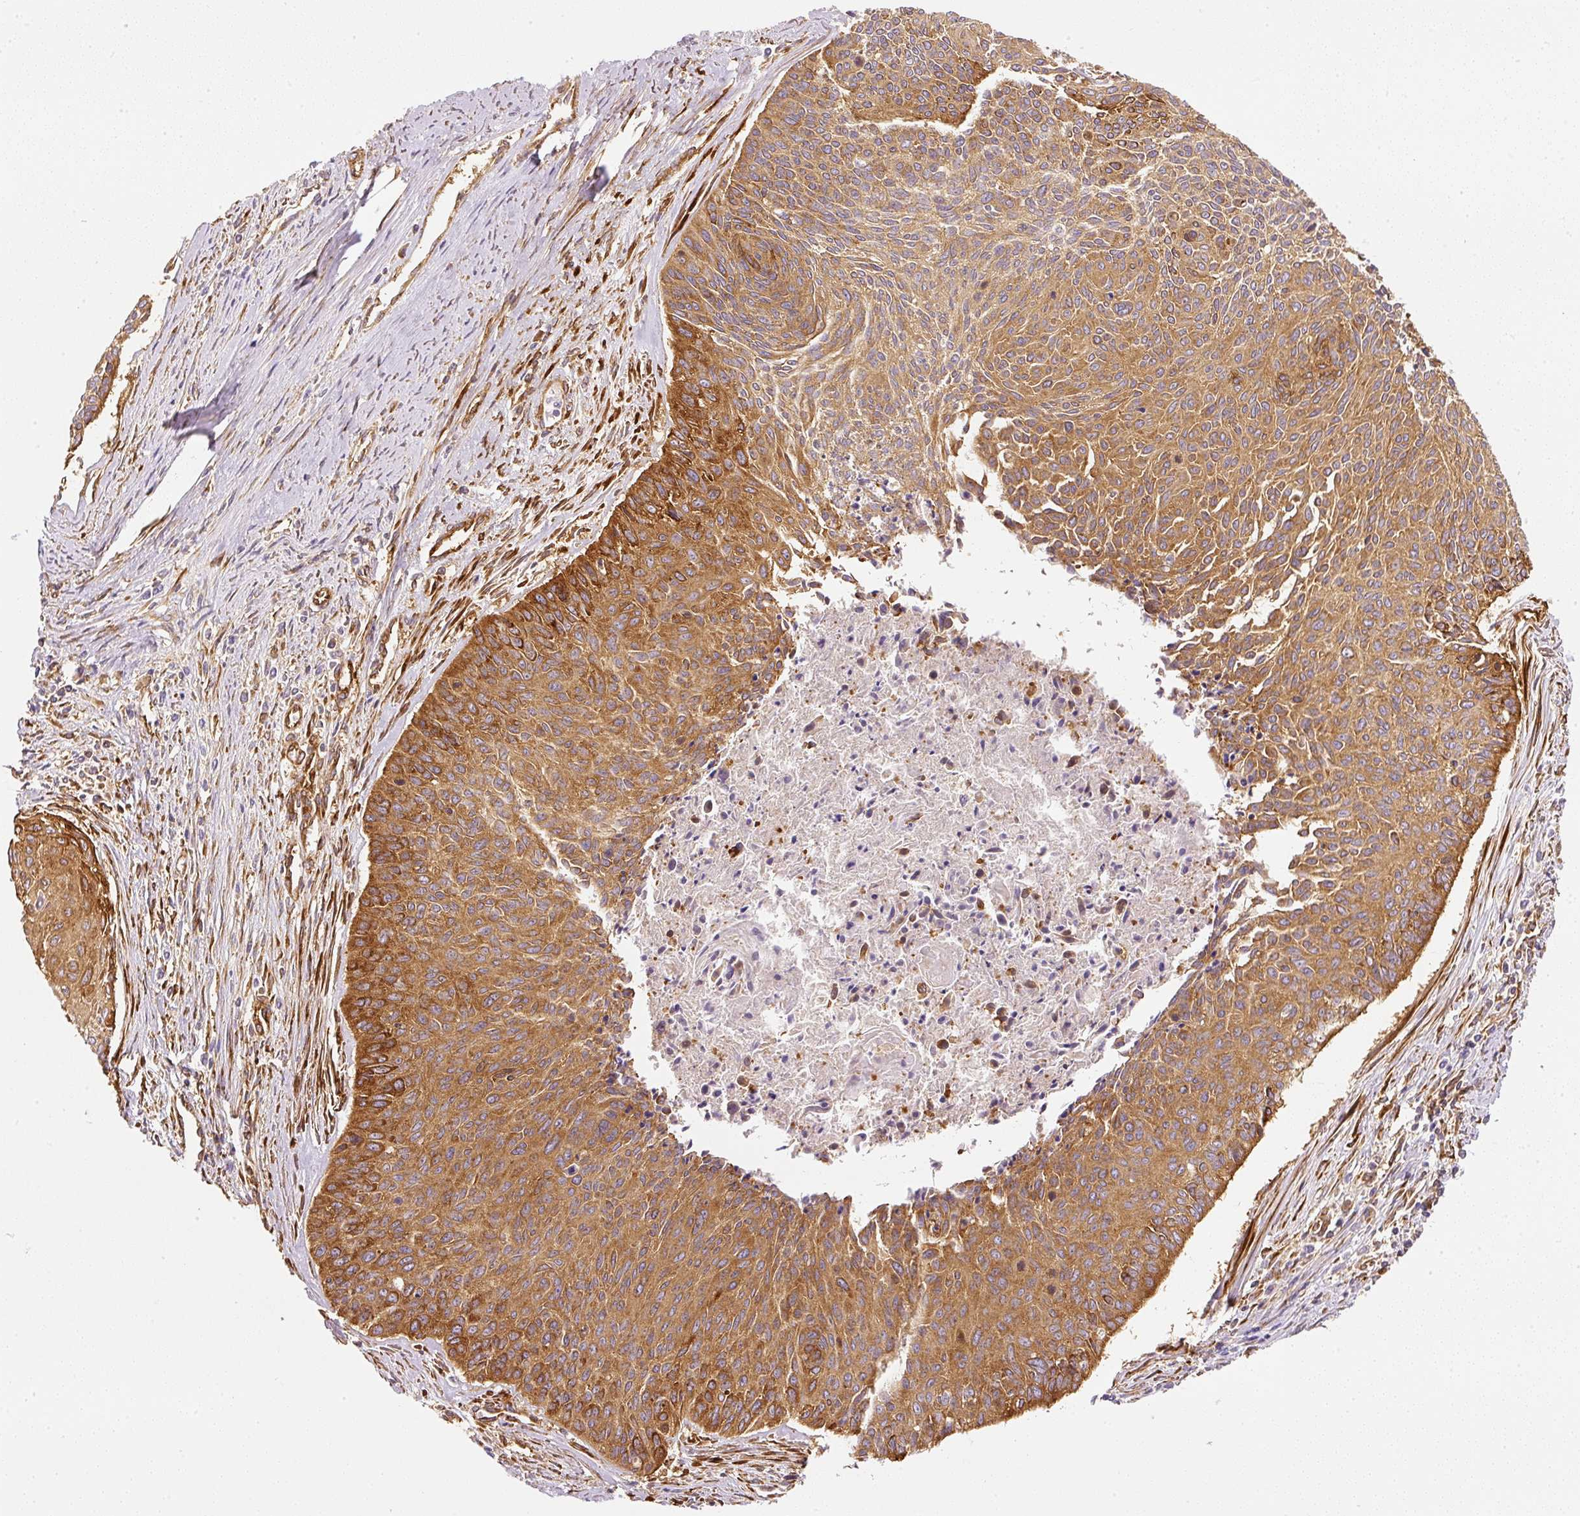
{"staining": {"intensity": "strong", "quantity": ">75%", "location": "cytoplasmic/membranous"}, "tissue": "cervical cancer", "cell_type": "Tumor cells", "image_type": "cancer", "snomed": [{"axis": "morphology", "description": "Squamous cell carcinoma, NOS"}, {"axis": "topography", "description": "Cervix"}], "caption": "Tumor cells display strong cytoplasmic/membranous positivity in approximately >75% of cells in cervical cancer (squamous cell carcinoma).", "gene": "RNF167", "patient": {"sex": "female", "age": 55}}